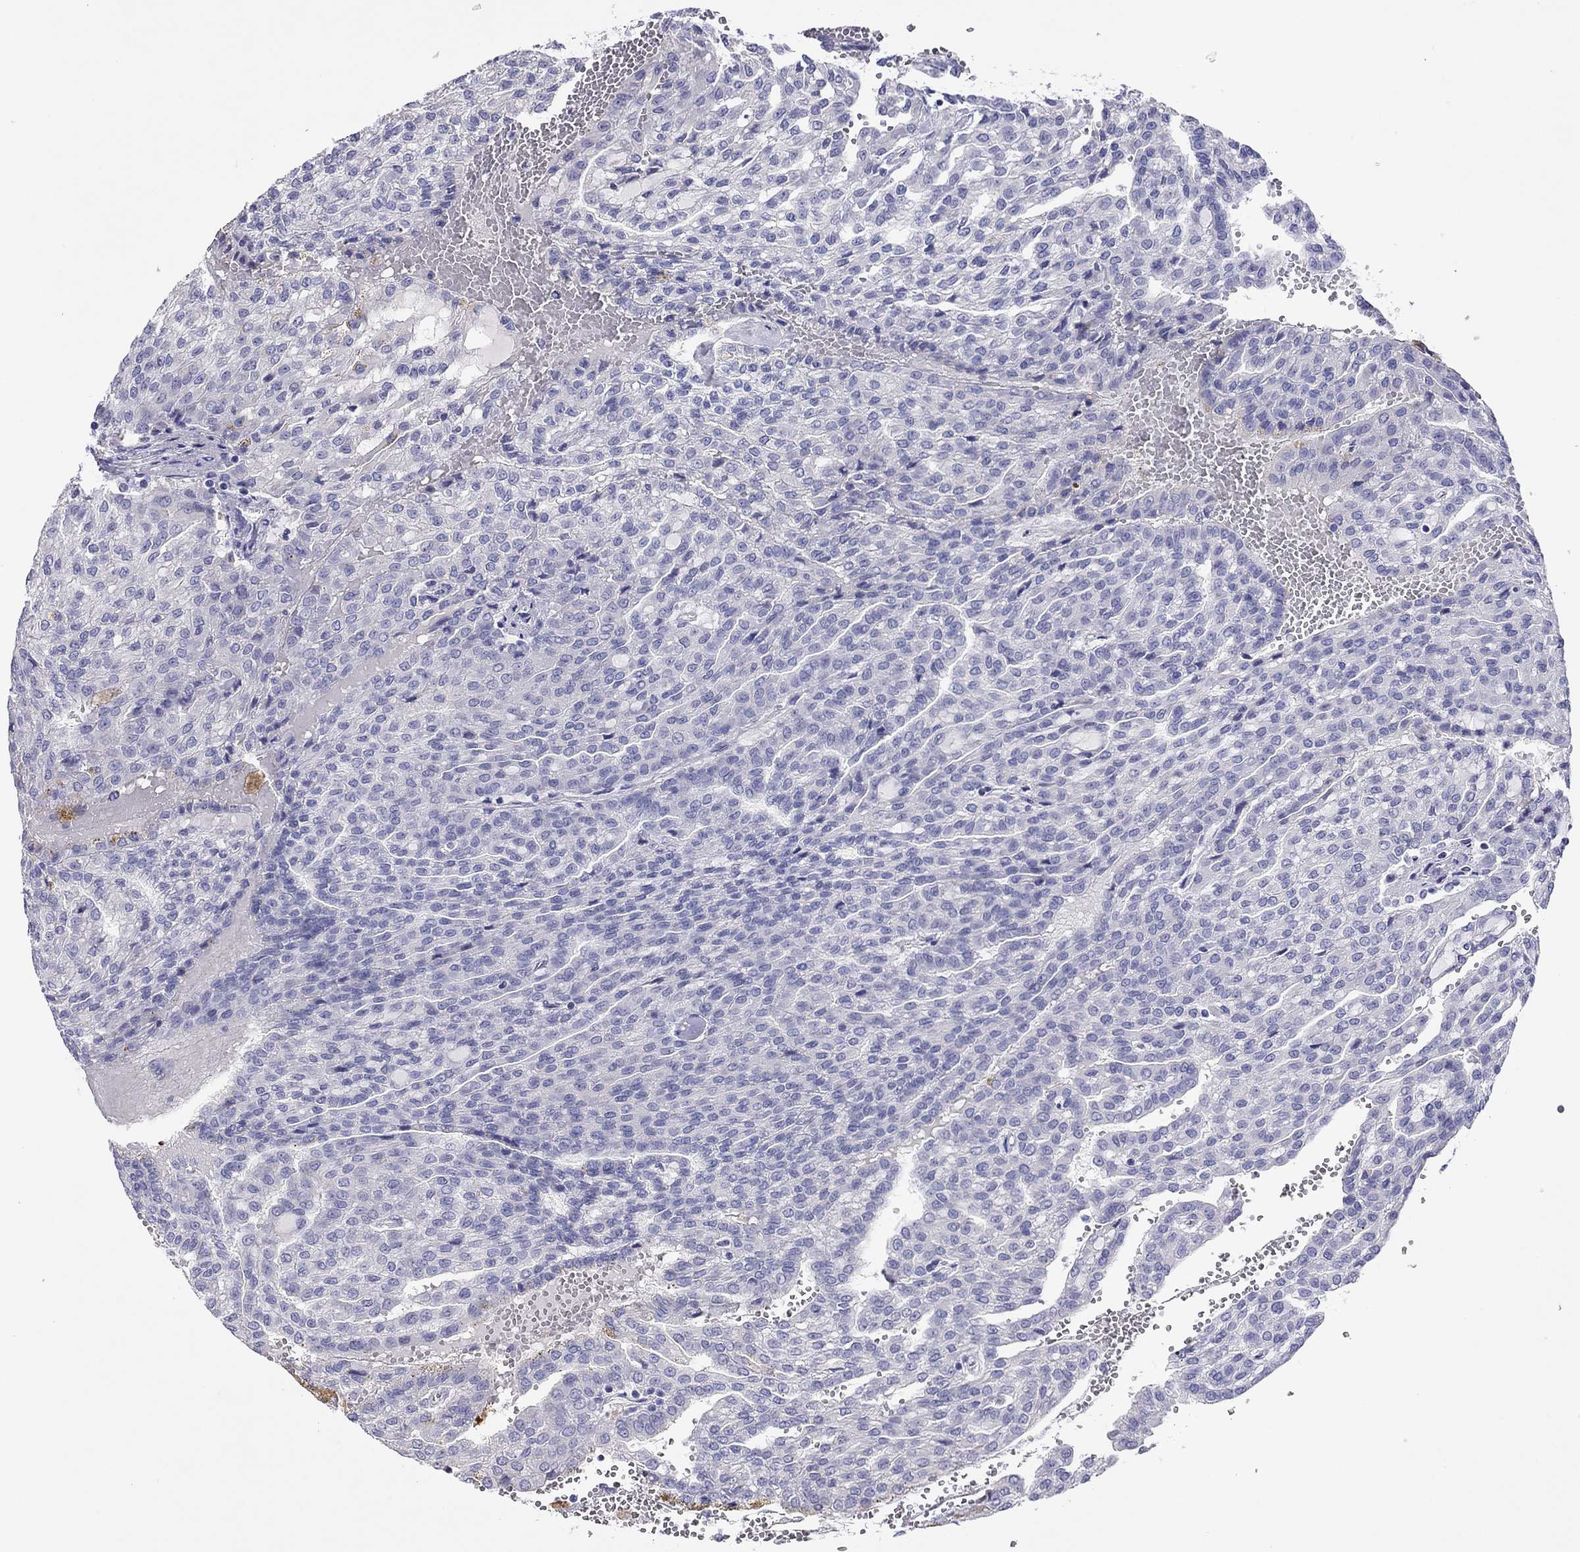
{"staining": {"intensity": "negative", "quantity": "none", "location": "none"}, "tissue": "renal cancer", "cell_type": "Tumor cells", "image_type": "cancer", "snomed": [{"axis": "morphology", "description": "Adenocarcinoma, NOS"}, {"axis": "topography", "description": "Kidney"}], "caption": "IHC histopathology image of human renal cancer (adenocarcinoma) stained for a protein (brown), which reveals no positivity in tumor cells.", "gene": "CAPNS2", "patient": {"sex": "male", "age": 63}}